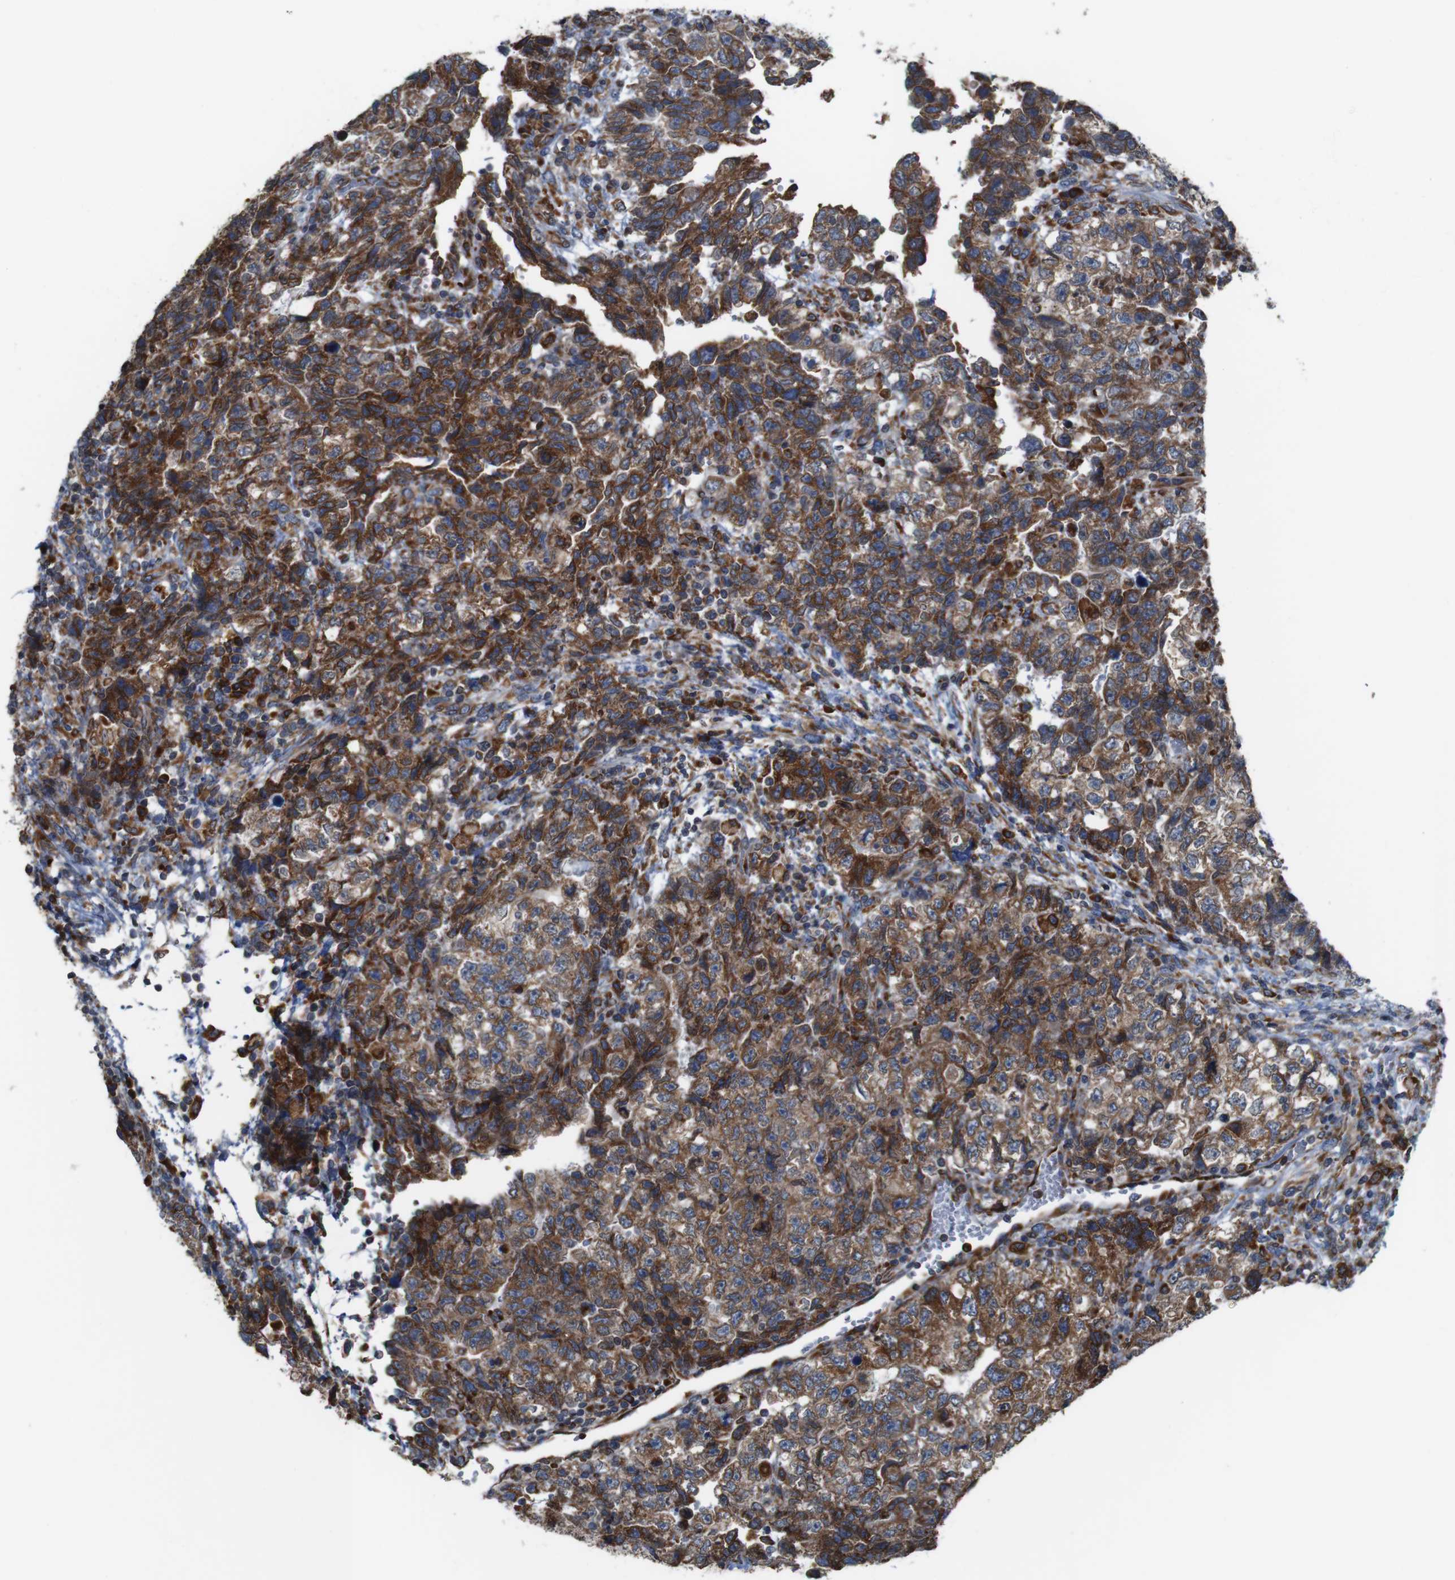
{"staining": {"intensity": "moderate", "quantity": ">75%", "location": "cytoplasmic/membranous"}, "tissue": "testis cancer", "cell_type": "Tumor cells", "image_type": "cancer", "snomed": [{"axis": "morphology", "description": "Carcinoma, Embryonal, NOS"}, {"axis": "topography", "description": "Testis"}], "caption": "Tumor cells display medium levels of moderate cytoplasmic/membranous expression in approximately >75% of cells in human testis cancer (embryonal carcinoma). (DAB (3,3'-diaminobenzidine) = brown stain, brightfield microscopy at high magnification).", "gene": "UGGT1", "patient": {"sex": "male", "age": 36}}